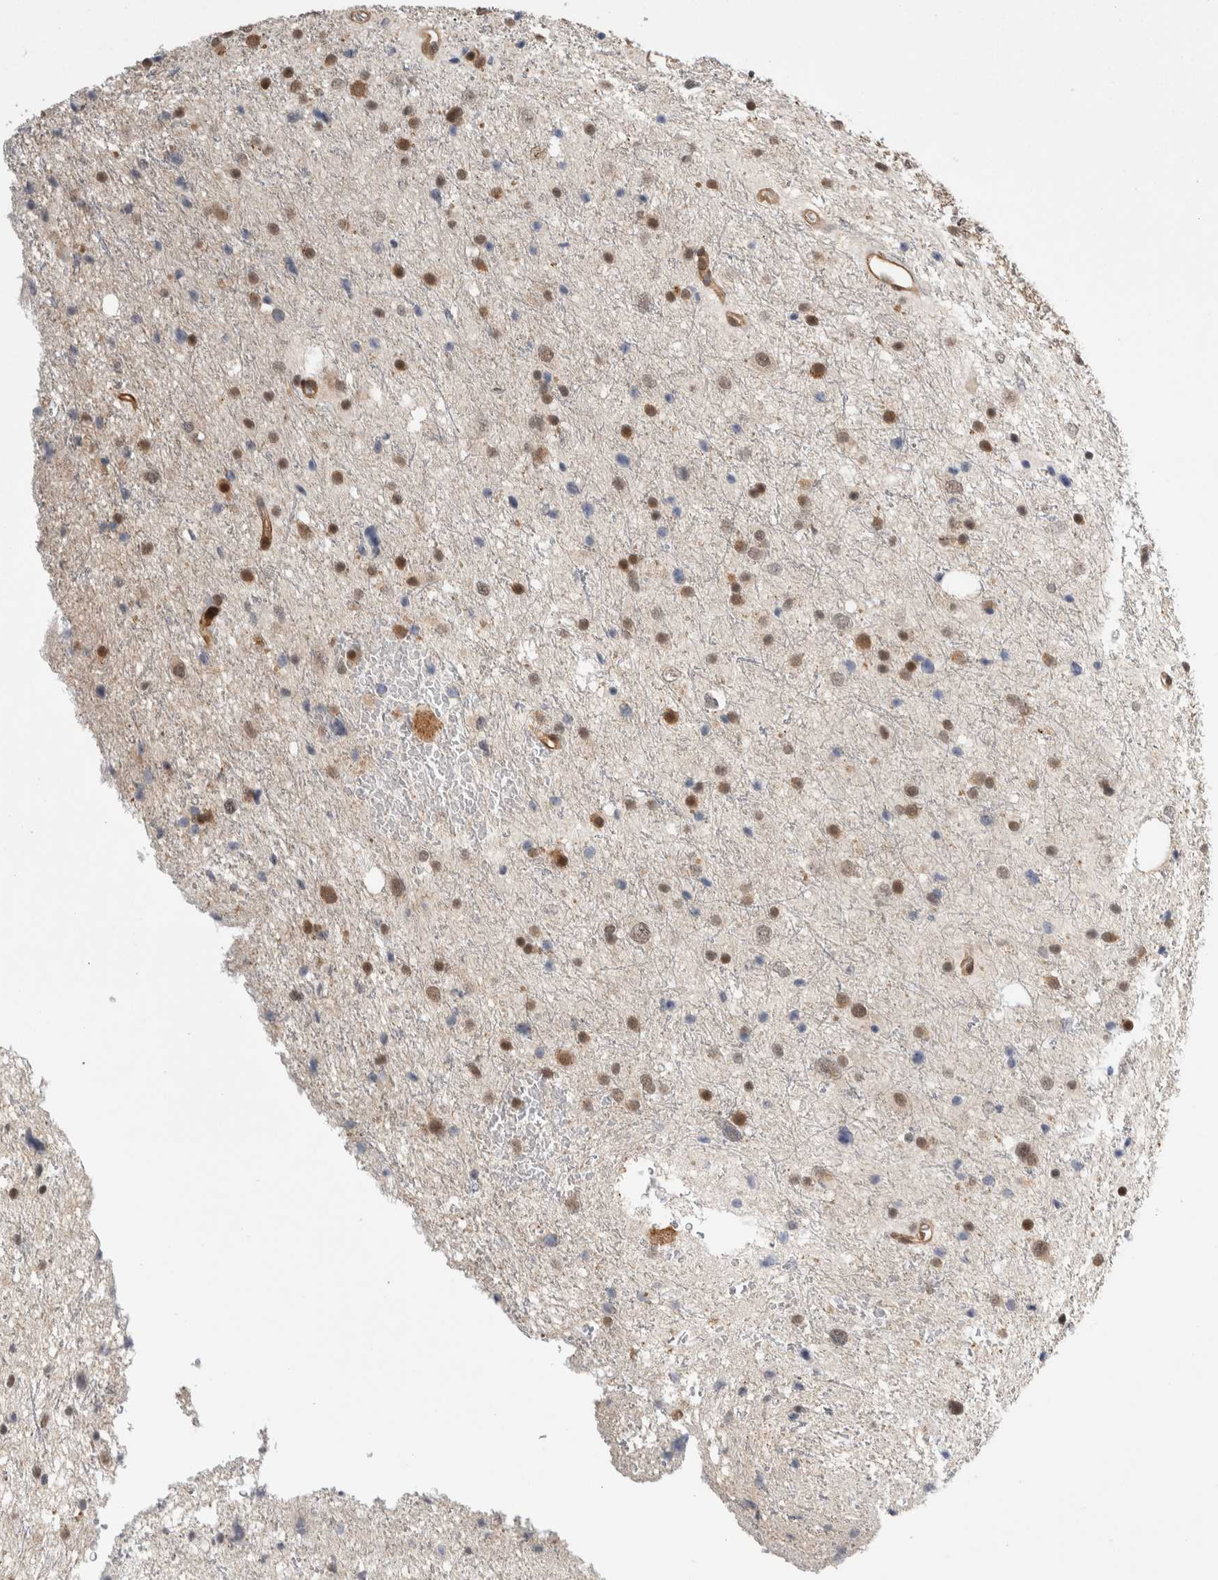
{"staining": {"intensity": "moderate", "quantity": ">75%", "location": "nuclear"}, "tissue": "glioma", "cell_type": "Tumor cells", "image_type": "cancer", "snomed": [{"axis": "morphology", "description": "Glioma, malignant, Low grade"}, {"axis": "topography", "description": "Brain"}], "caption": "A micrograph of glioma stained for a protein demonstrates moderate nuclear brown staining in tumor cells.", "gene": "ZNF592", "patient": {"sex": "female", "age": 37}}